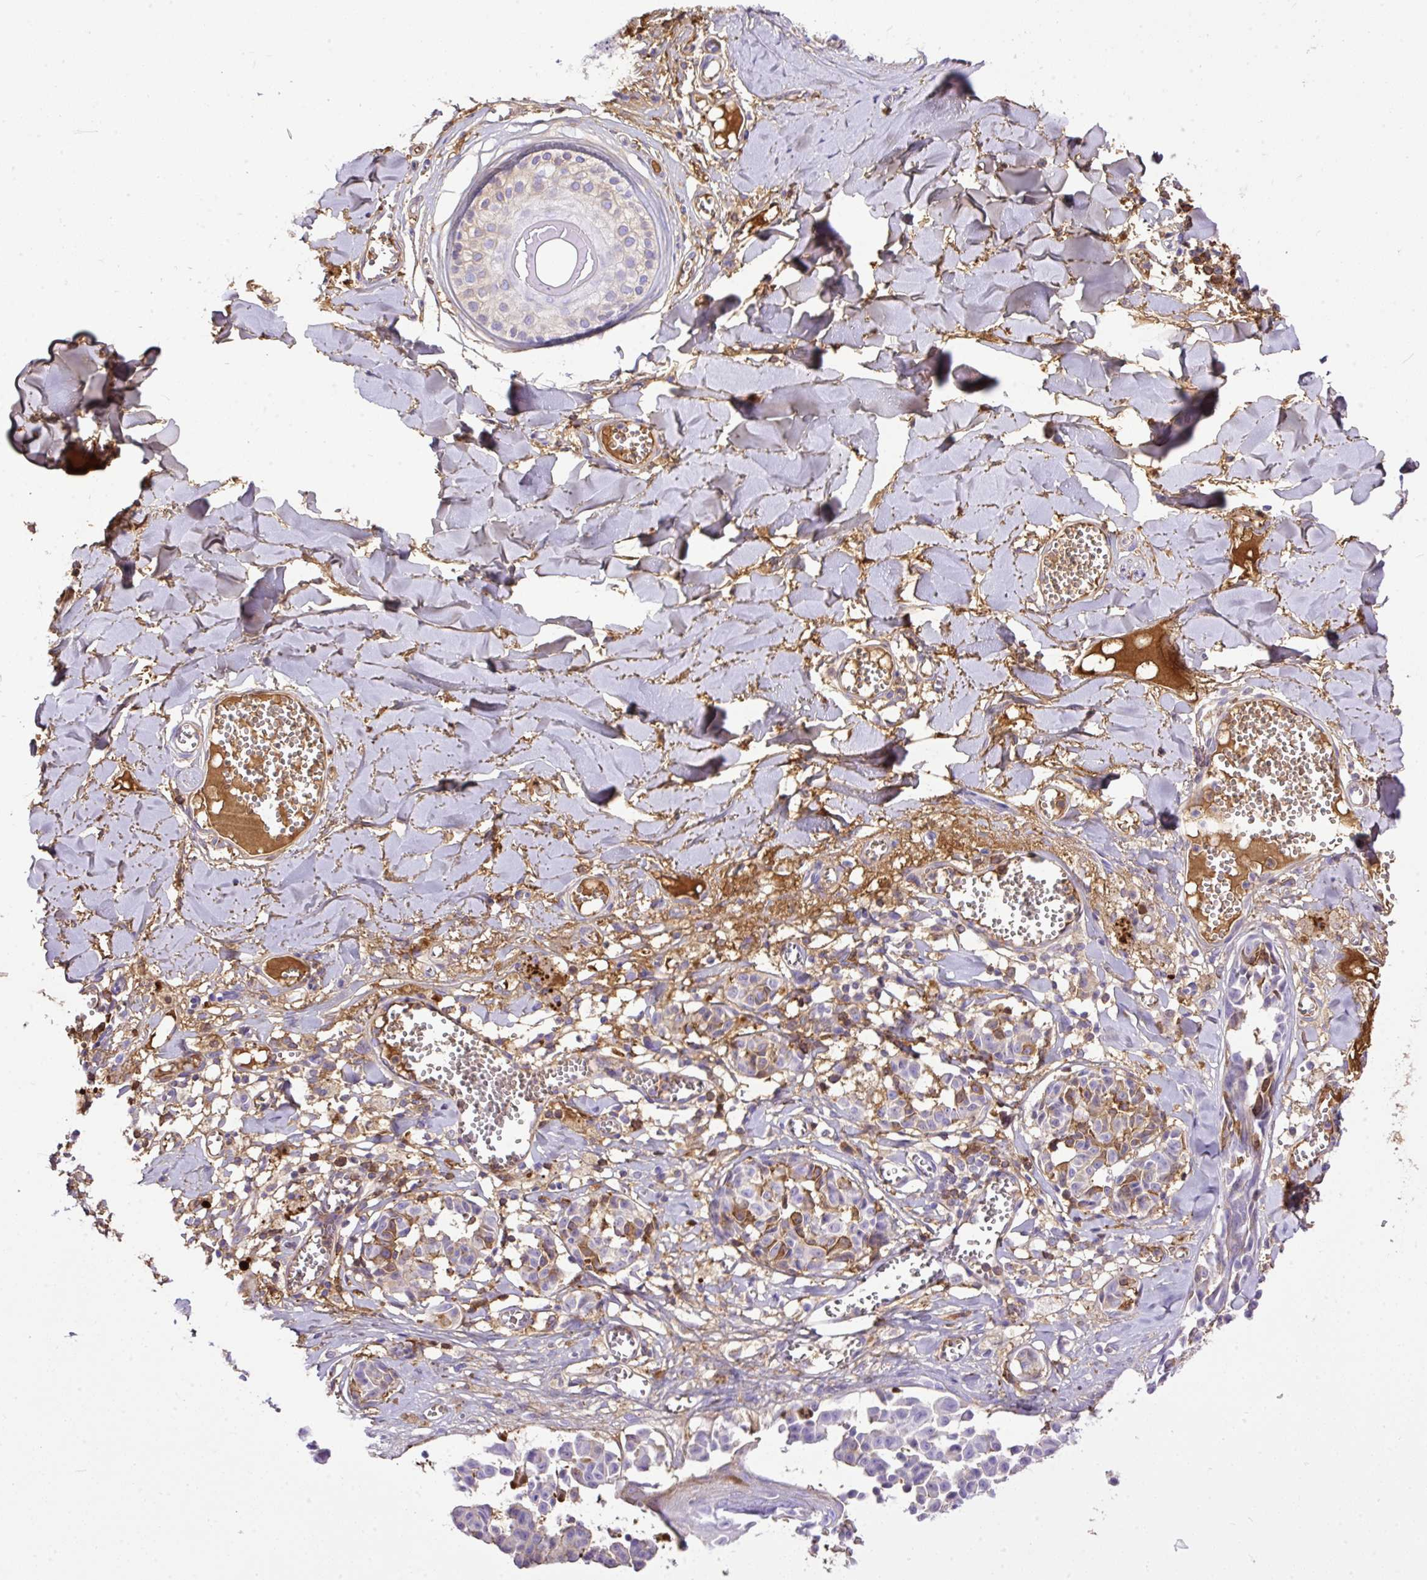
{"staining": {"intensity": "moderate", "quantity": "<25%", "location": "cytoplasmic/membranous"}, "tissue": "melanoma", "cell_type": "Tumor cells", "image_type": "cancer", "snomed": [{"axis": "morphology", "description": "Malignant melanoma, NOS"}, {"axis": "topography", "description": "Skin"}], "caption": "Brown immunohistochemical staining in human malignant melanoma displays moderate cytoplasmic/membranous expression in approximately <25% of tumor cells.", "gene": "CLEC3B", "patient": {"sex": "female", "age": 43}}